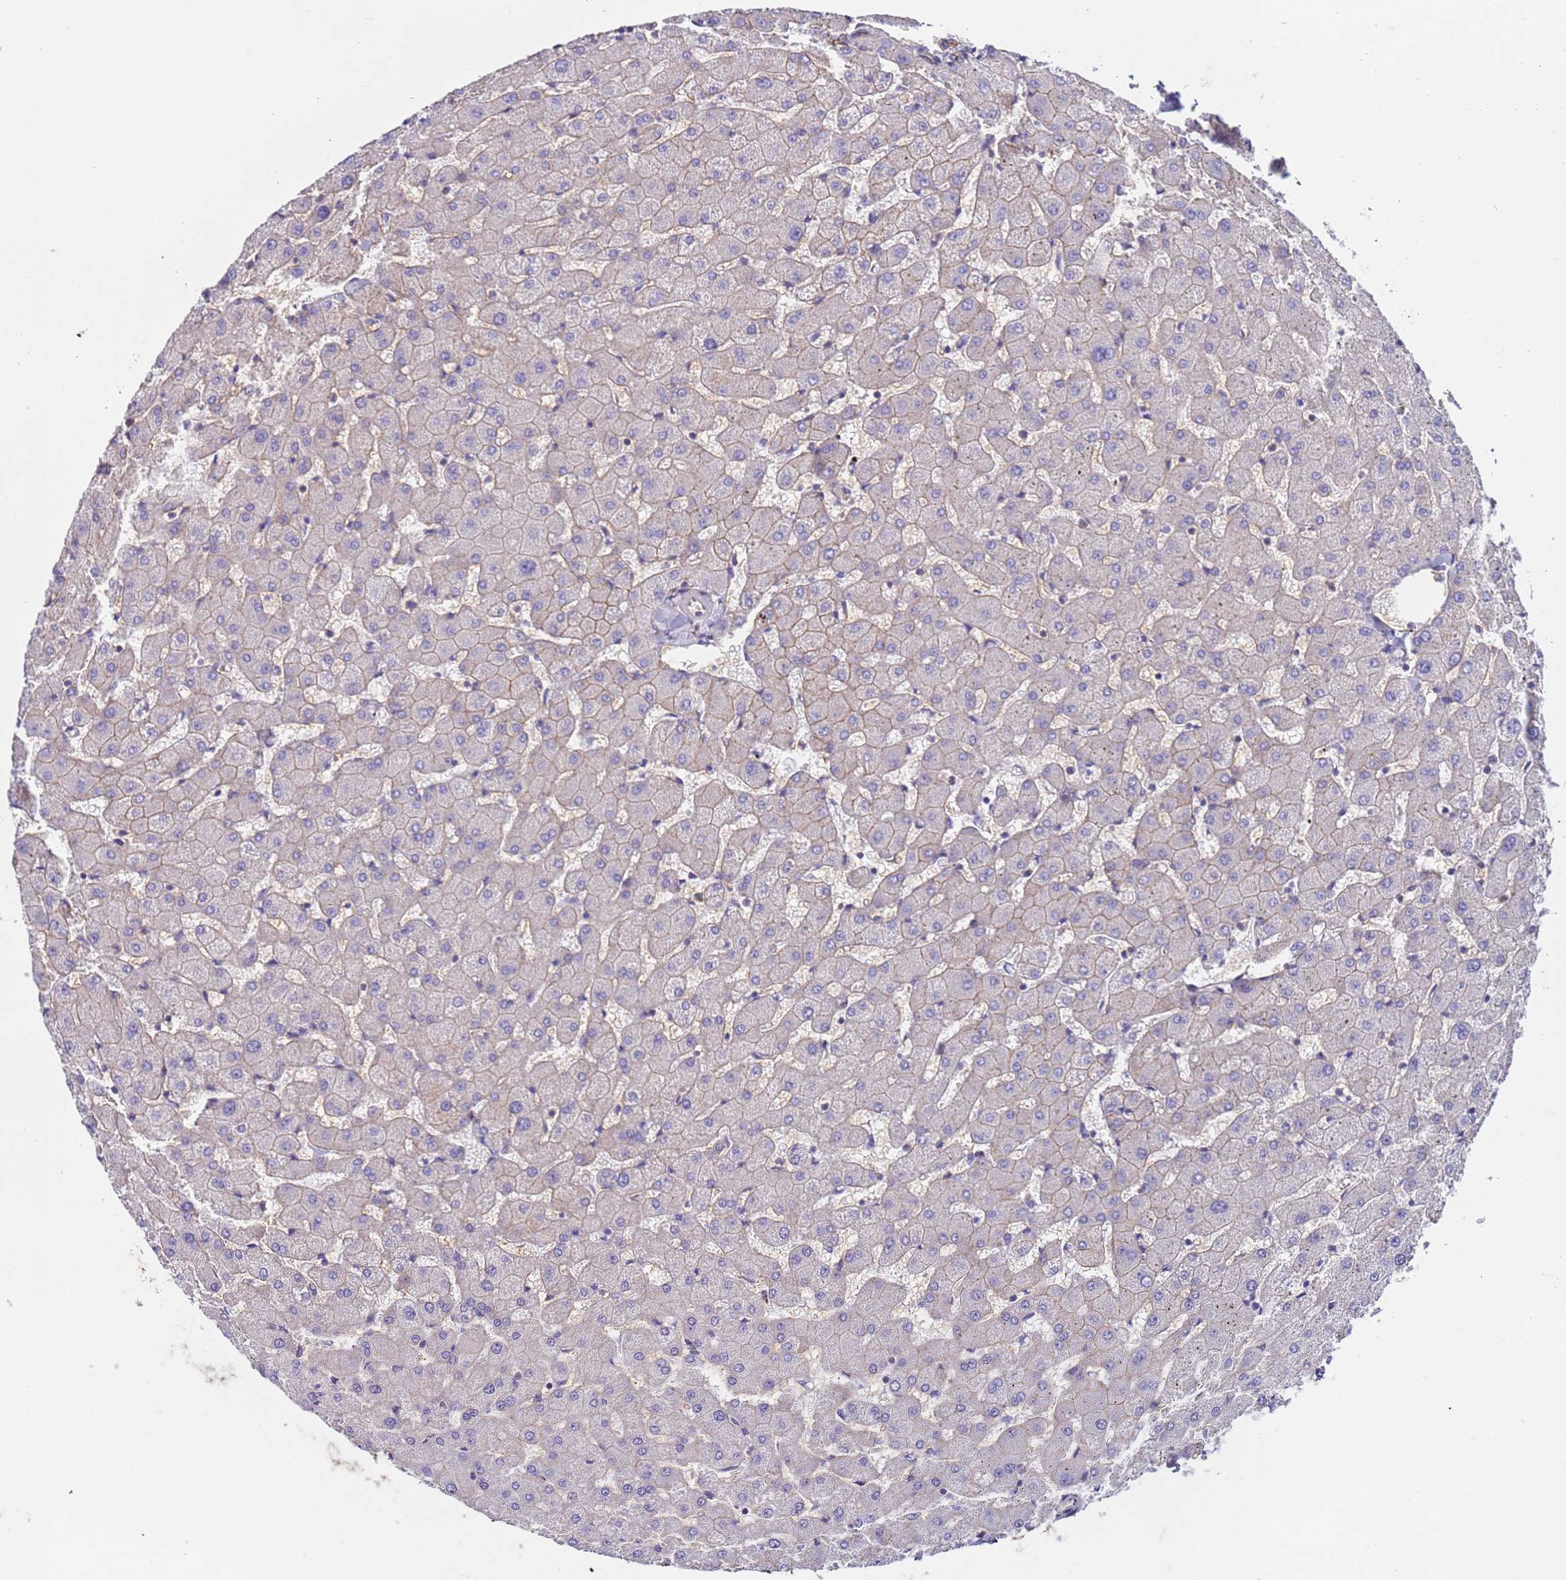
{"staining": {"intensity": "moderate", "quantity": ">75%", "location": "cytoplasmic/membranous"}, "tissue": "liver", "cell_type": "Cholangiocytes", "image_type": "normal", "snomed": [{"axis": "morphology", "description": "Normal tissue, NOS"}, {"axis": "topography", "description": "Liver"}], "caption": "This histopathology image shows immunohistochemistry (IHC) staining of unremarkable human liver, with medium moderate cytoplasmic/membranous expression in approximately >75% of cholangiocytes.", "gene": "ZNF248", "patient": {"sex": "female", "age": 63}}